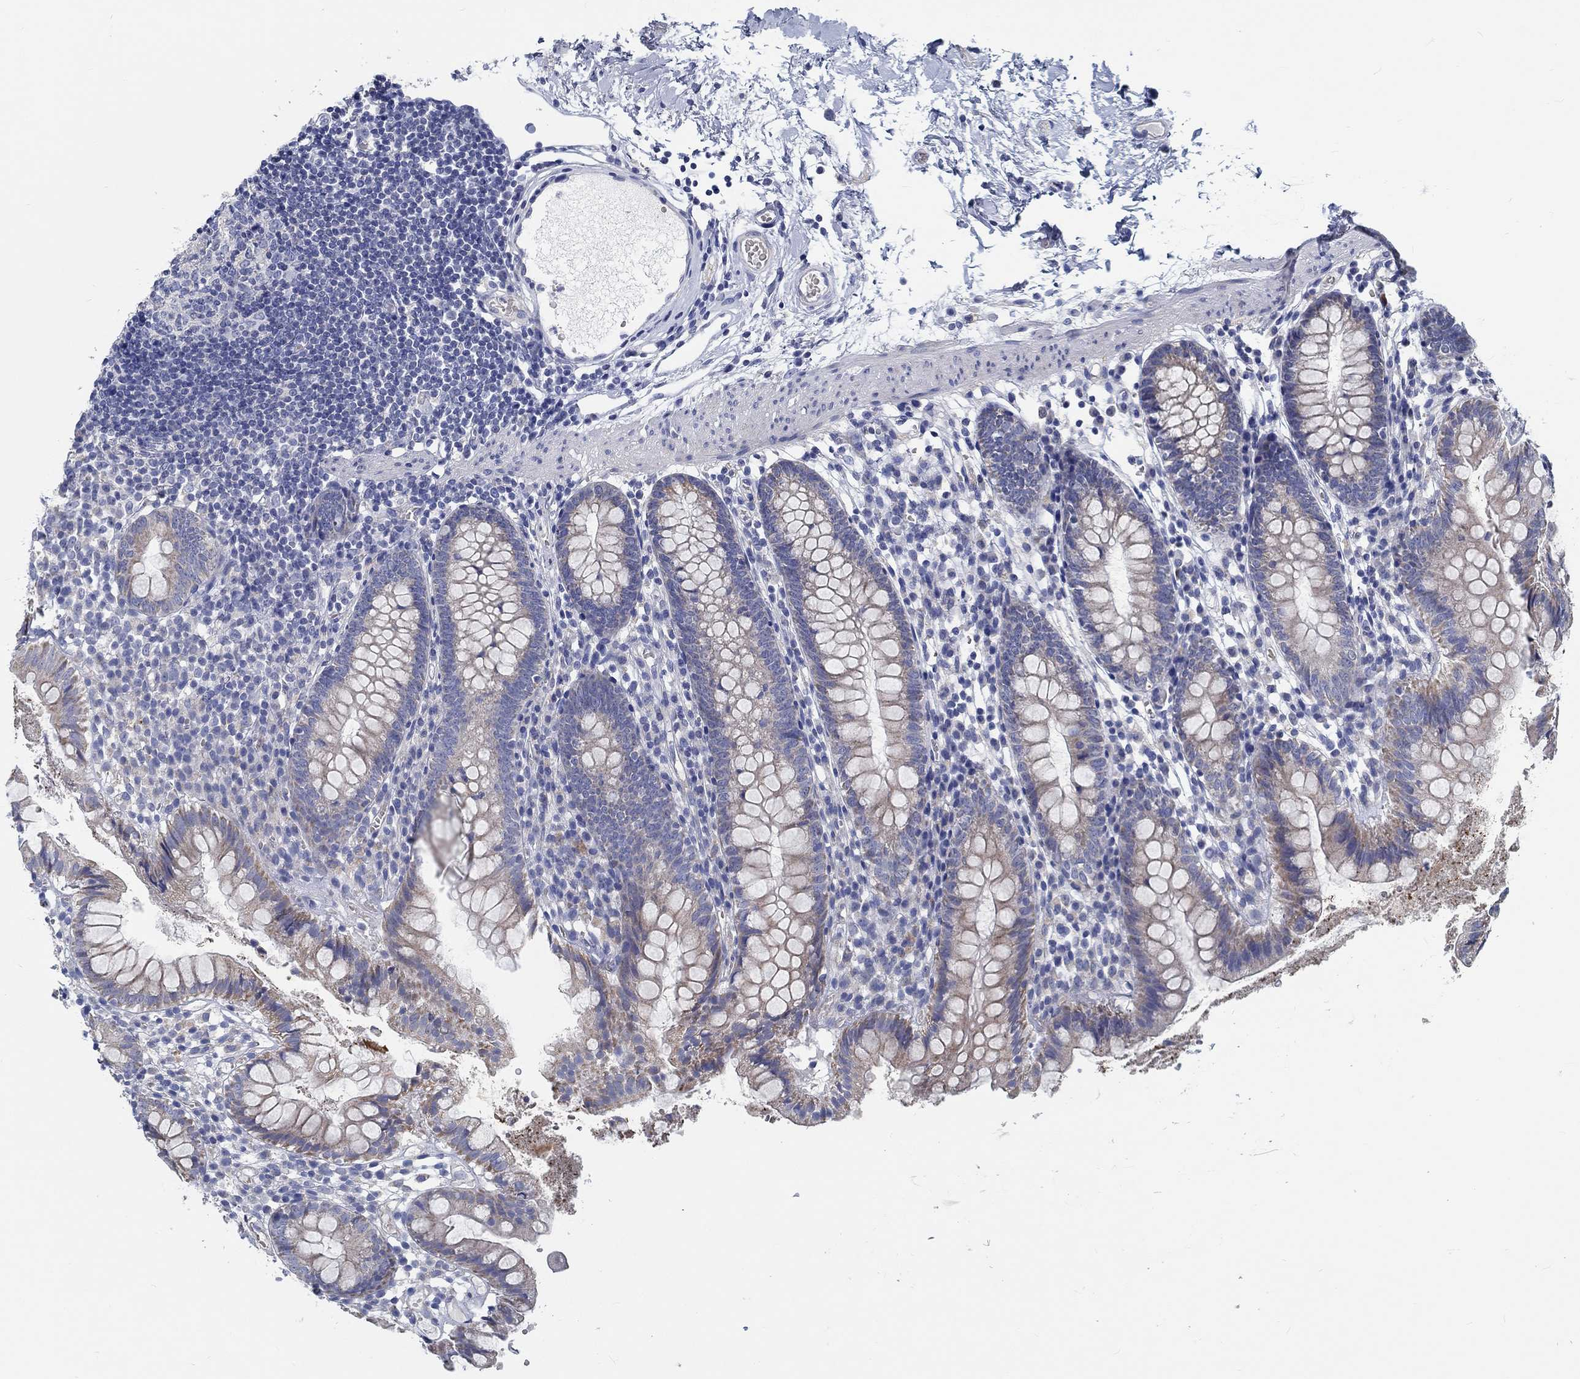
{"staining": {"intensity": "weak", "quantity": "25%-75%", "location": "cytoplasmic/membranous"}, "tissue": "small intestine", "cell_type": "Glandular cells", "image_type": "normal", "snomed": [{"axis": "morphology", "description": "Normal tissue, NOS"}, {"axis": "topography", "description": "Small intestine"}], "caption": "Normal small intestine demonstrates weak cytoplasmic/membranous expression in about 25%-75% of glandular cells.", "gene": "MYBPC1", "patient": {"sex": "female", "age": 90}}